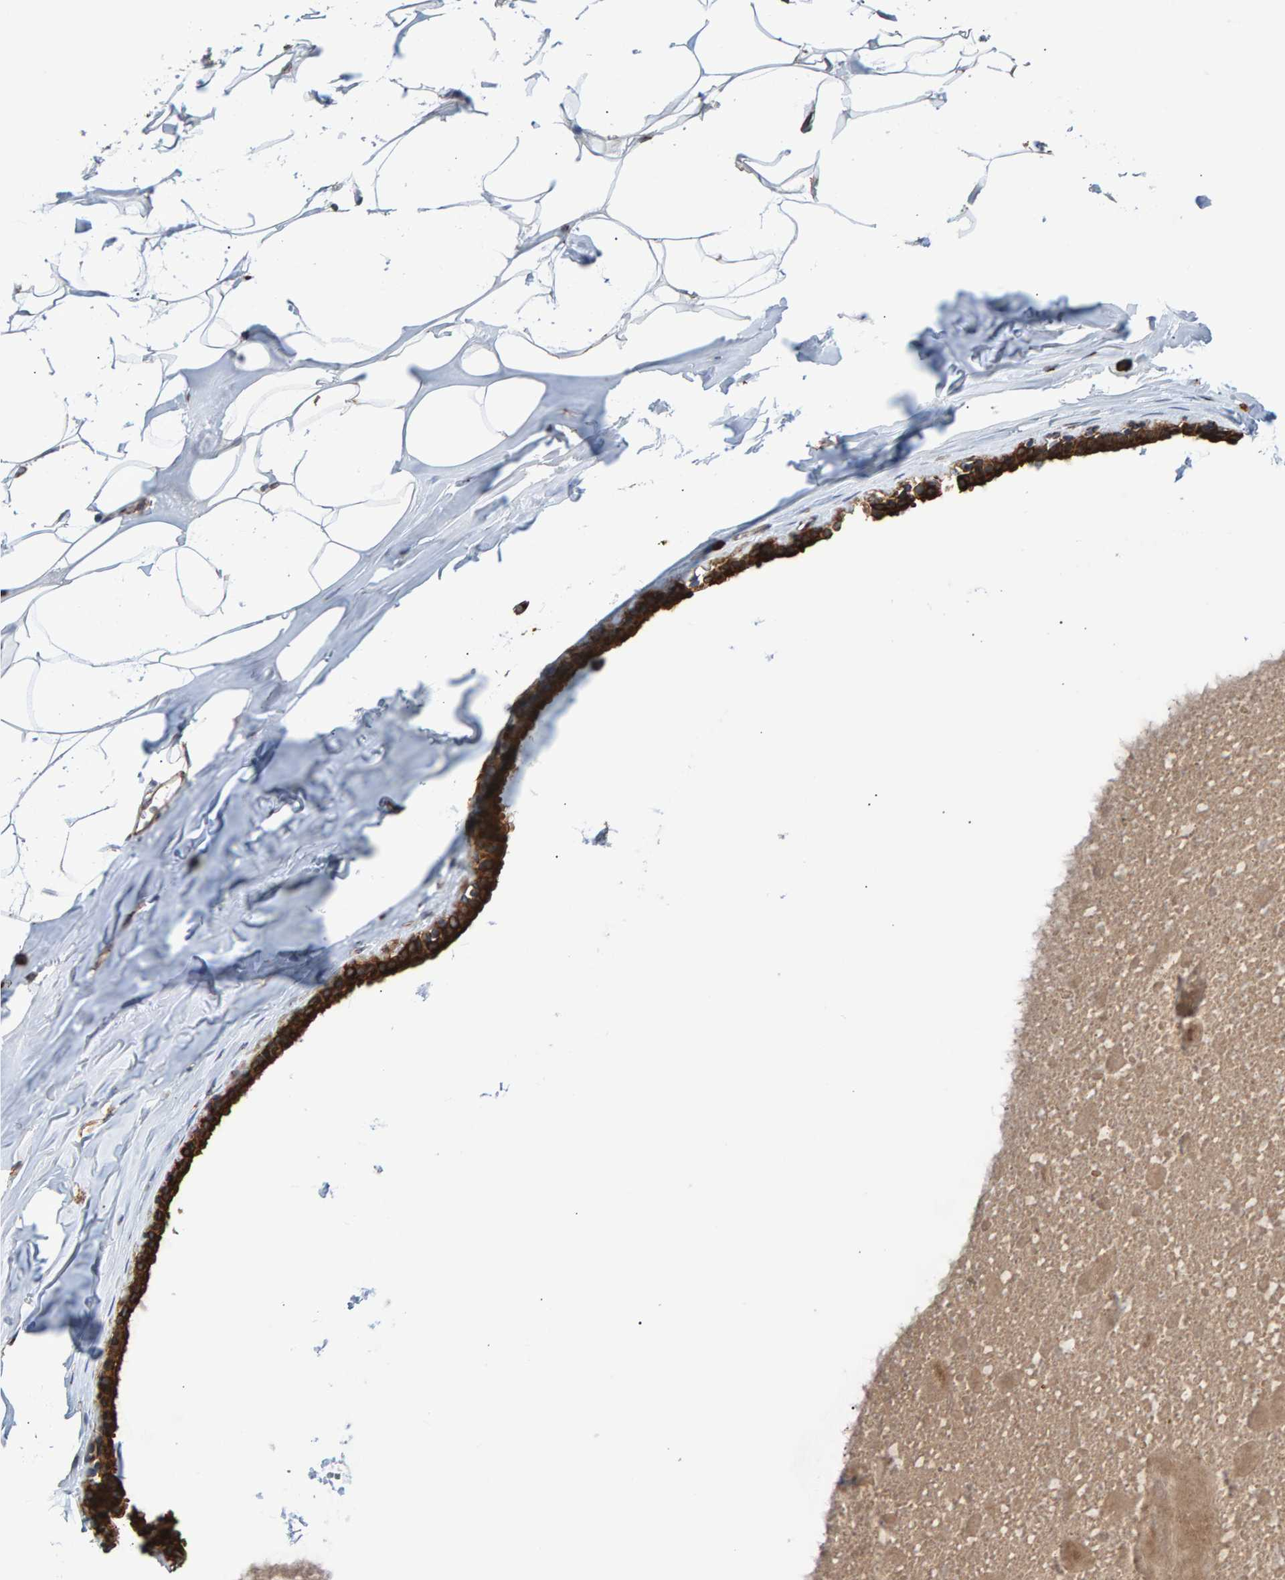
{"staining": {"intensity": "moderate", "quantity": ">75%", "location": "cytoplasmic/membranous"}, "tissue": "adipose tissue", "cell_type": "Adipocytes", "image_type": "normal", "snomed": [{"axis": "morphology", "description": "Normal tissue, NOS"}, {"axis": "morphology", "description": "Fibrosis, NOS"}, {"axis": "topography", "description": "Breast"}, {"axis": "topography", "description": "Adipose tissue"}], "caption": "The histopathology image reveals immunohistochemical staining of benign adipose tissue. There is moderate cytoplasmic/membranous expression is present in approximately >75% of adipocytes. (DAB (3,3'-diaminobenzidine) IHC with brightfield microscopy, high magnification).", "gene": "FAM117A", "patient": {"sex": "female", "age": 39}}